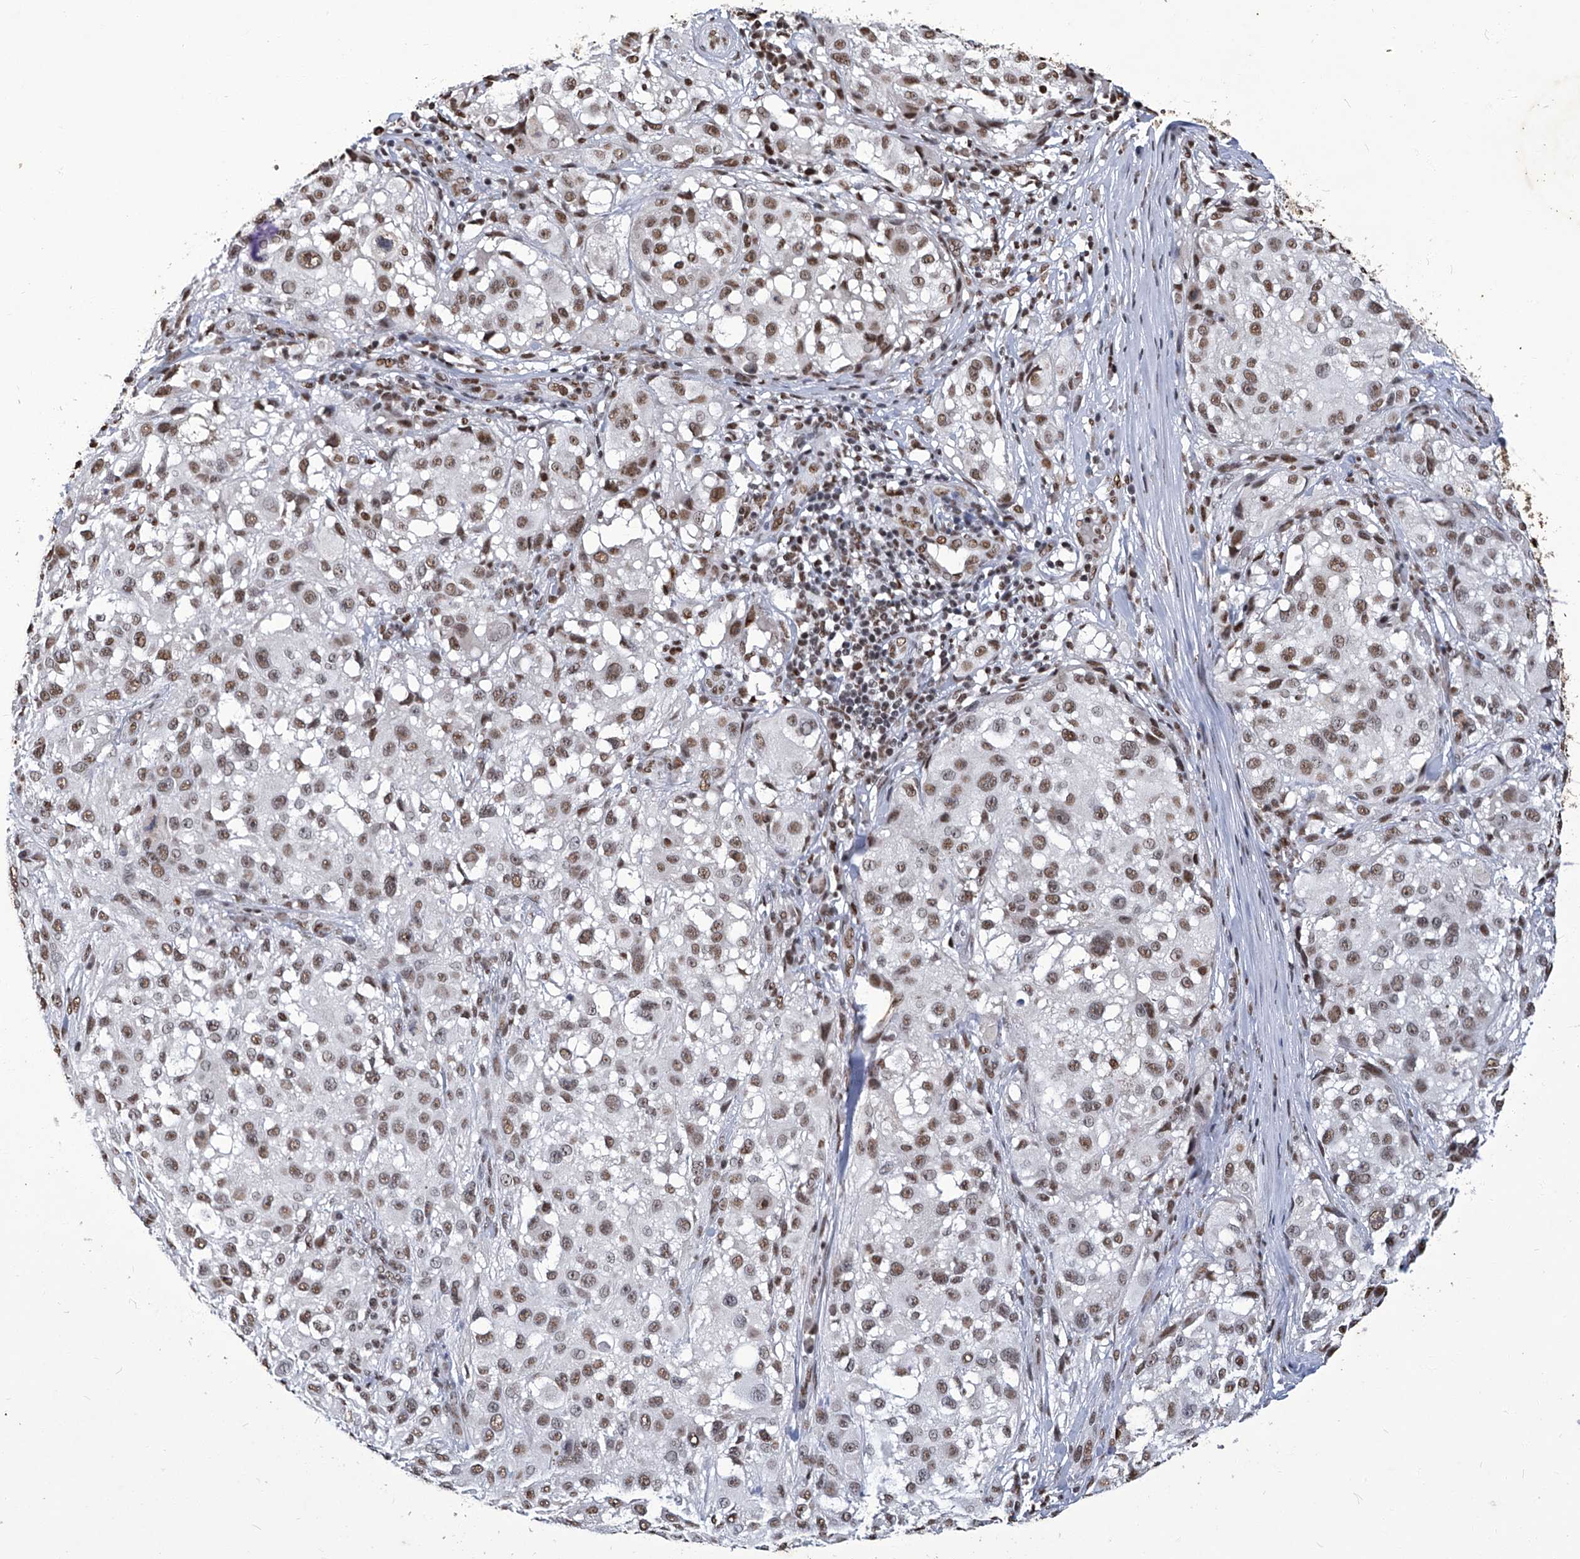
{"staining": {"intensity": "moderate", "quantity": ">75%", "location": "nuclear"}, "tissue": "melanoma", "cell_type": "Tumor cells", "image_type": "cancer", "snomed": [{"axis": "morphology", "description": "Necrosis, NOS"}, {"axis": "morphology", "description": "Malignant melanoma, NOS"}, {"axis": "topography", "description": "Skin"}], "caption": "Malignant melanoma was stained to show a protein in brown. There is medium levels of moderate nuclear positivity in approximately >75% of tumor cells.", "gene": "HBP1", "patient": {"sex": "female", "age": 87}}